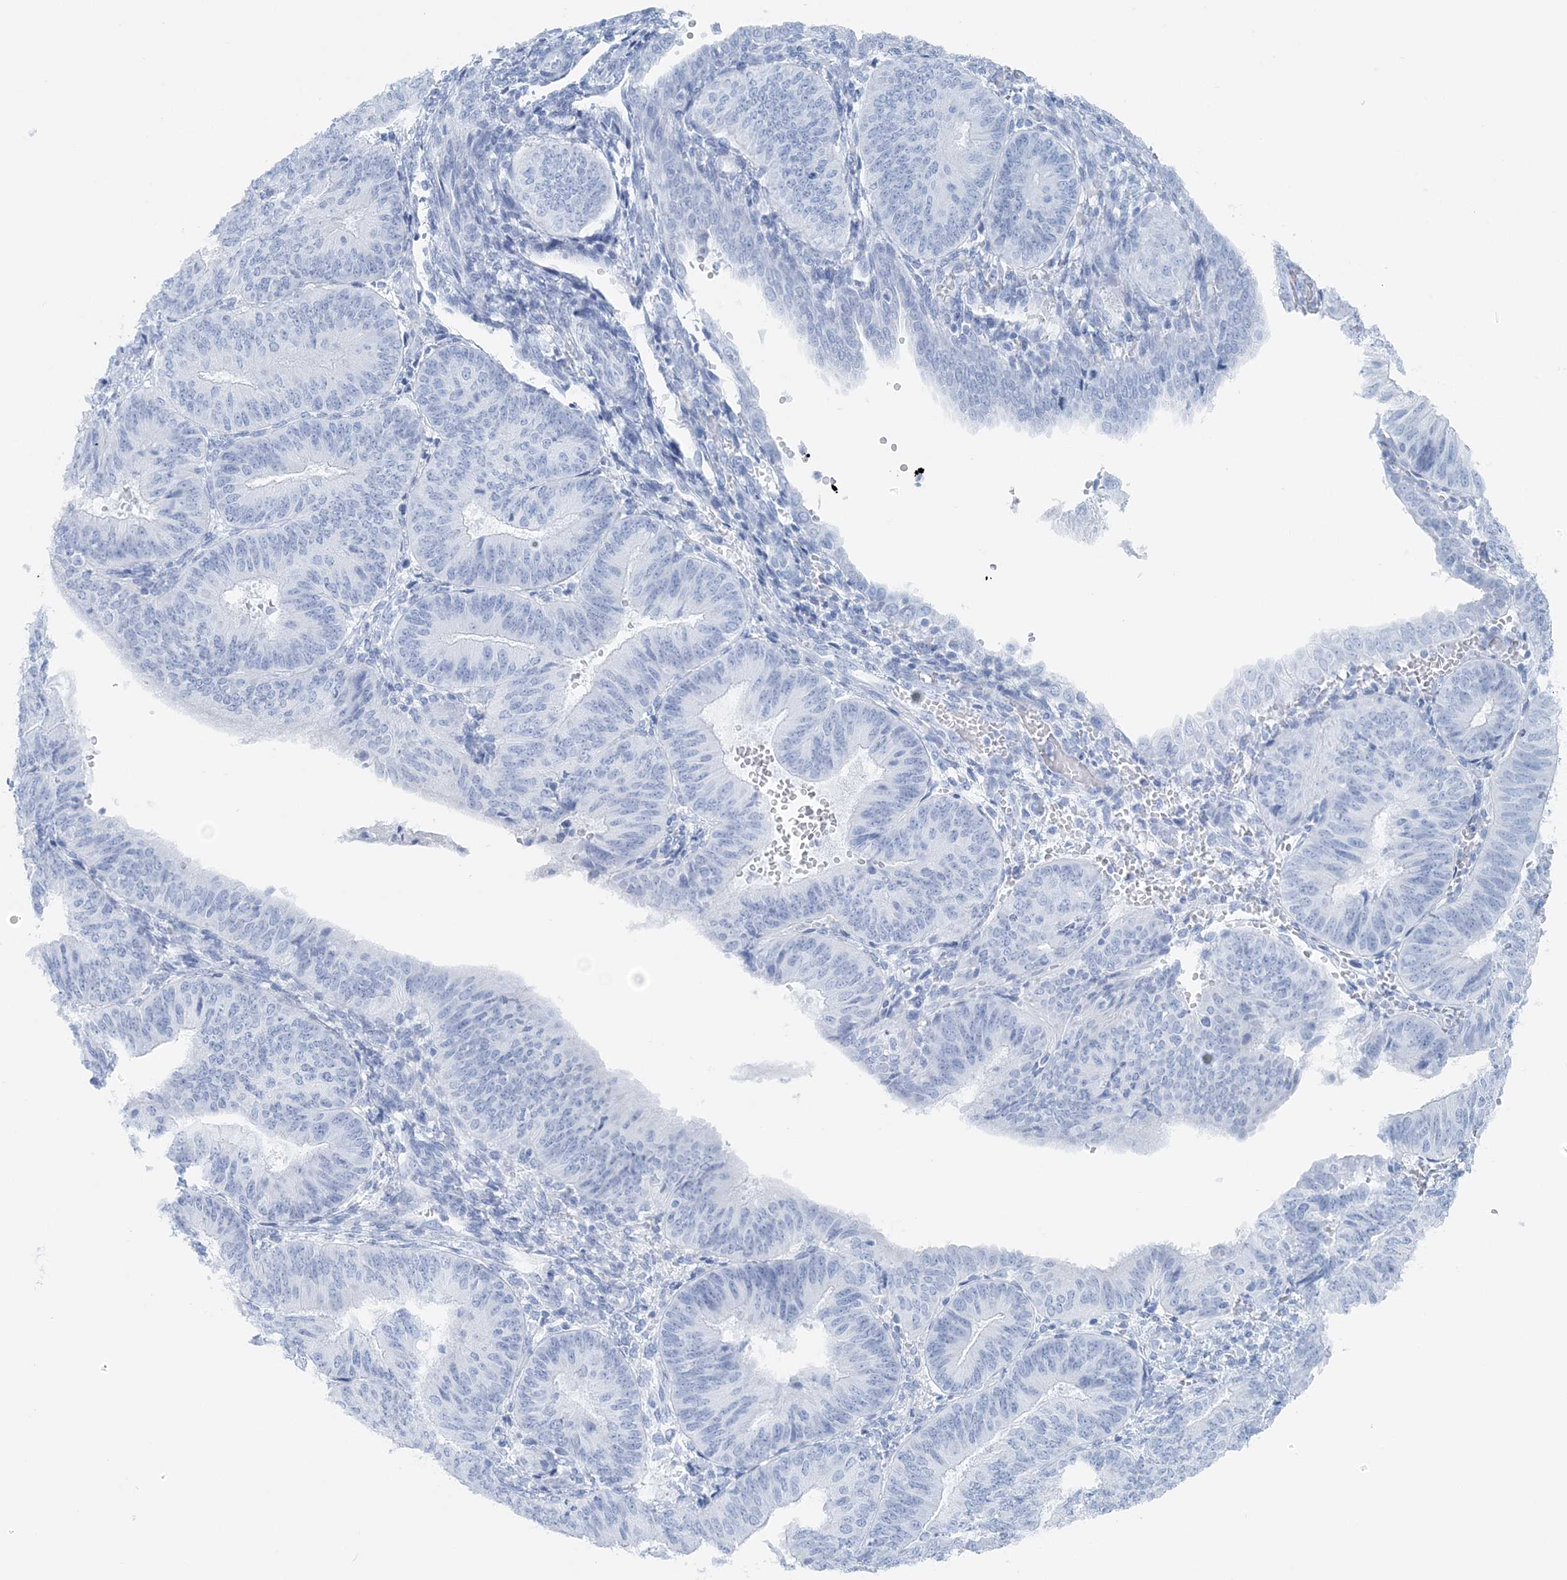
{"staining": {"intensity": "negative", "quantity": "none", "location": "none"}, "tissue": "endometrial cancer", "cell_type": "Tumor cells", "image_type": "cancer", "snomed": [{"axis": "morphology", "description": "Adenocarcinoma, NOS"}, {"axis": "topography", "description": "Endometrium"}], "caption": "Immunohistochemistry image of human endometrial cancer (adenocarcinoma) stained for a protein (brown), which shows no expression in tumor cells.", "gene": "ATP11A", "patient": {"sex": "female", "age": 58}}